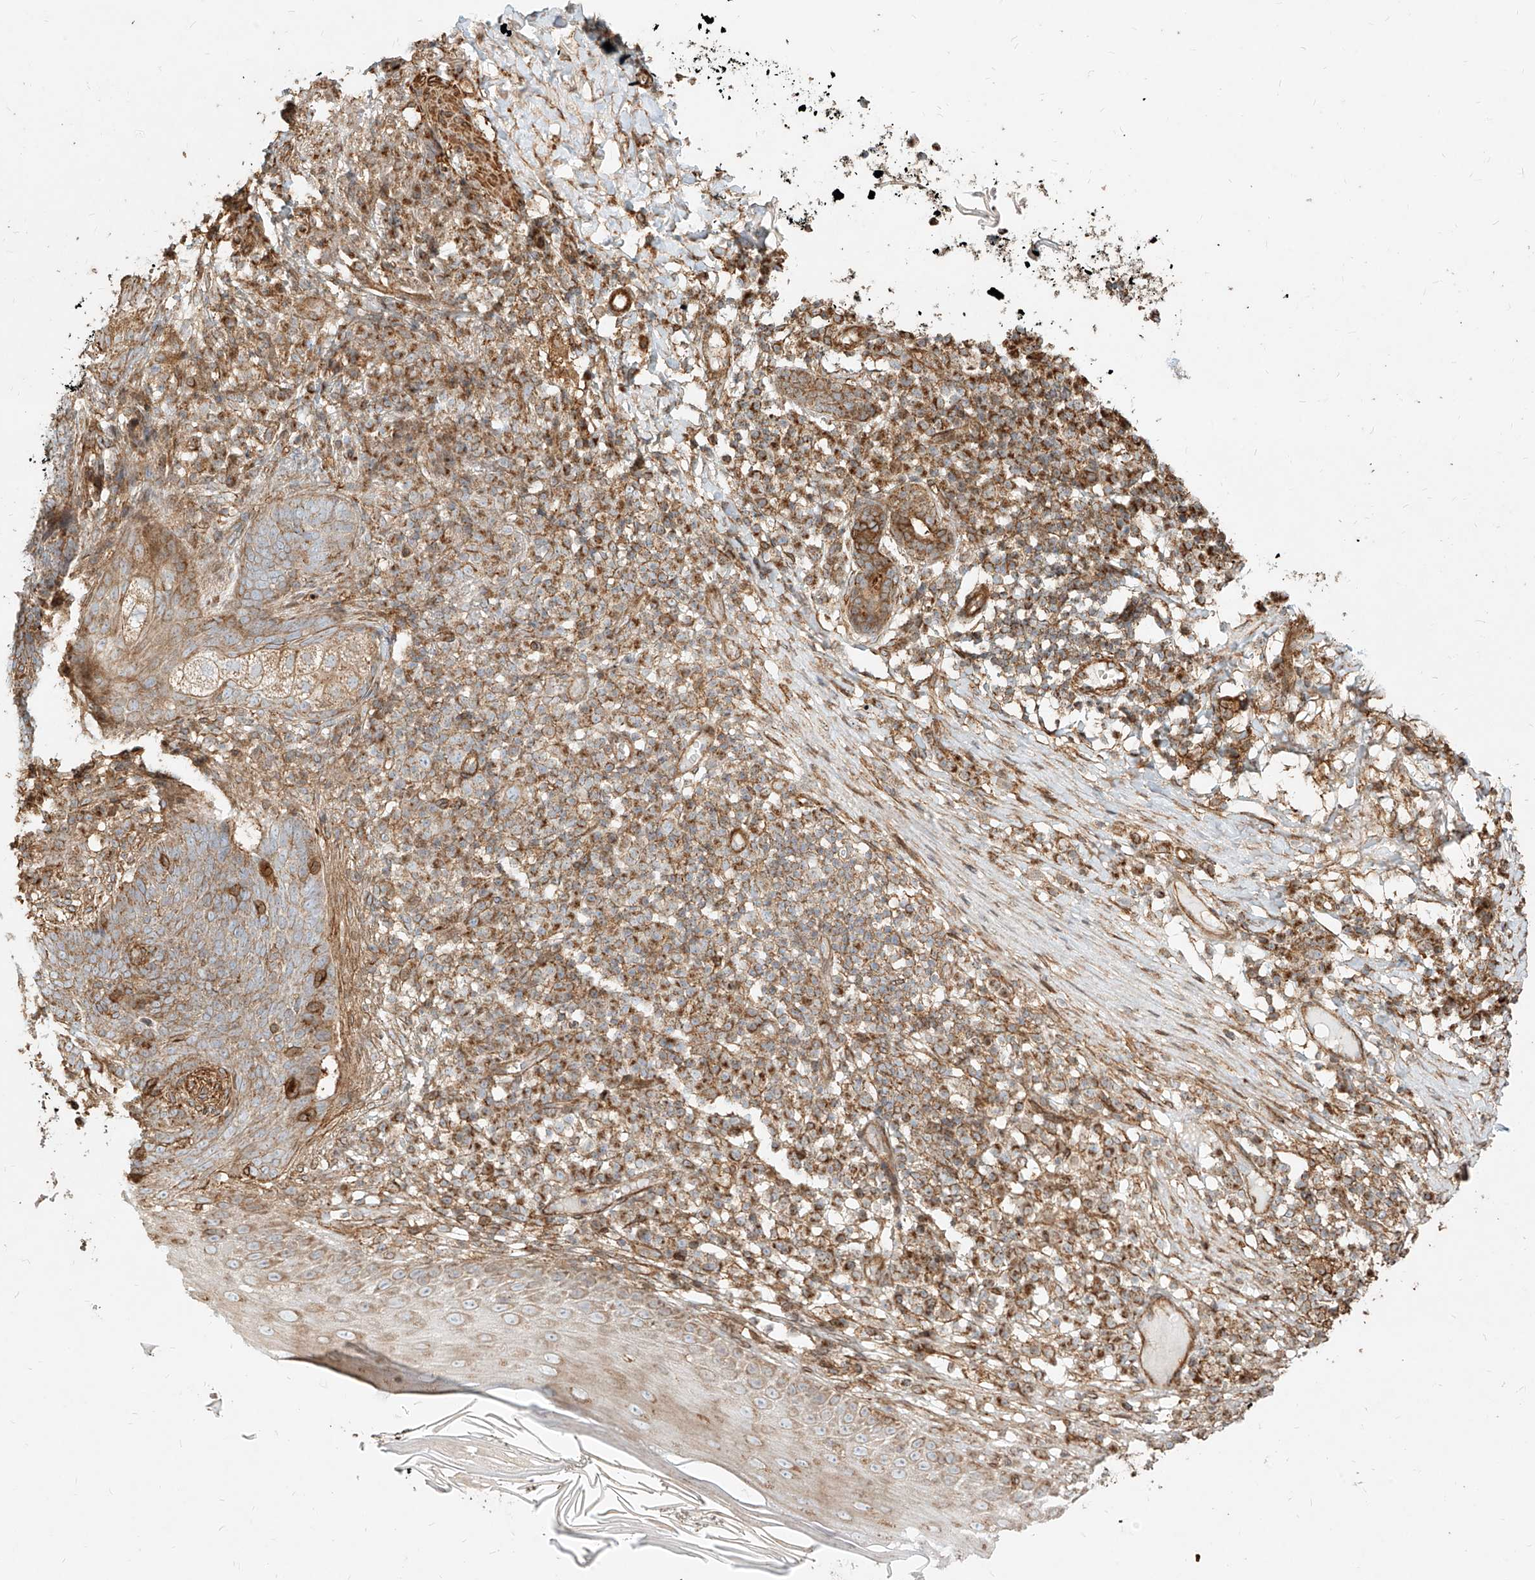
{"staining": {"intensity": "weak", "quantity": ">75%", "location": "cytoplasmic/membranous"}, "tissue": "skin cancer", "cell_type": "Tumor cells", "image_type": "cancer", "snomed": [{"axis": "morphology", "description": "Basal cell carcinoma"}, {"axis": "topography", "description": "Skin"}], "caption": "Immunohistochemistry image of neoplastic tissue: human skin cancer stained using immunohistochemistry reveals low levels of weak protein expression localized specifically in the cytoplasmic/membranous of tumor cells, appearing as a cytoplasmic/membranous brown color.", "gene": "MTX2", "patient": {"sex": "male", "age": 85}}